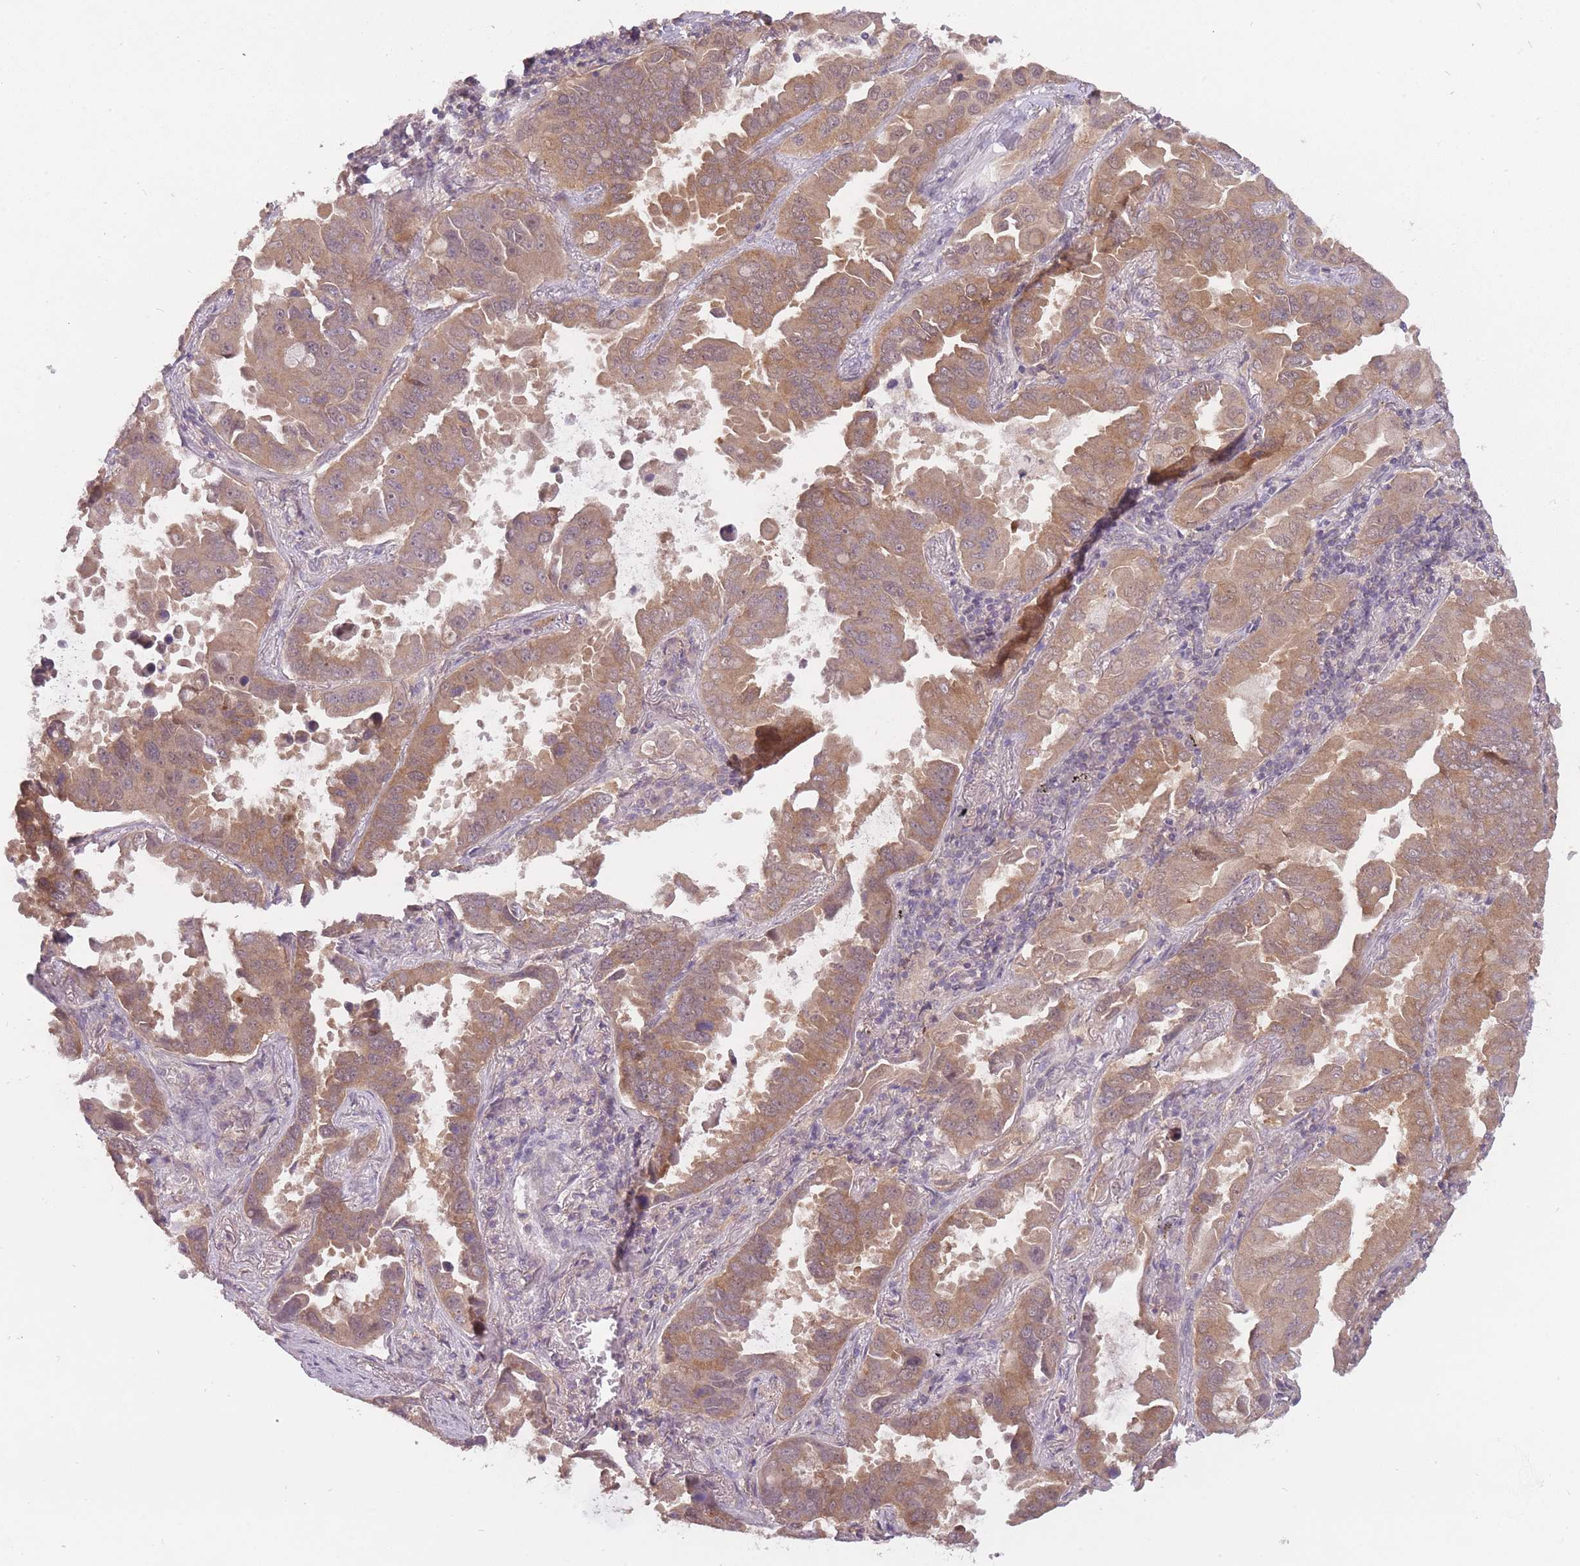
{"staining": {"intensity": "moderate", "quantity": ">75%", "location": "cytoplasmic/membranous"}, "tissue": "lung cancer", "cell_type": "Tumor cells", "image_type": "cancer", "snomed": [{"axis": "morphology", "description": "Adenocarcinoma, NOS"}, {"axis": "topography", "description": "Lung"}], "caption": "Brown immunohistochemical staining in lung cancer reveals moderate cytoplasmic/membranous expression in approximately >75% of tumor cells.", "gene": "LRATD2", "patient": {"sex": "male", "age": 64}}